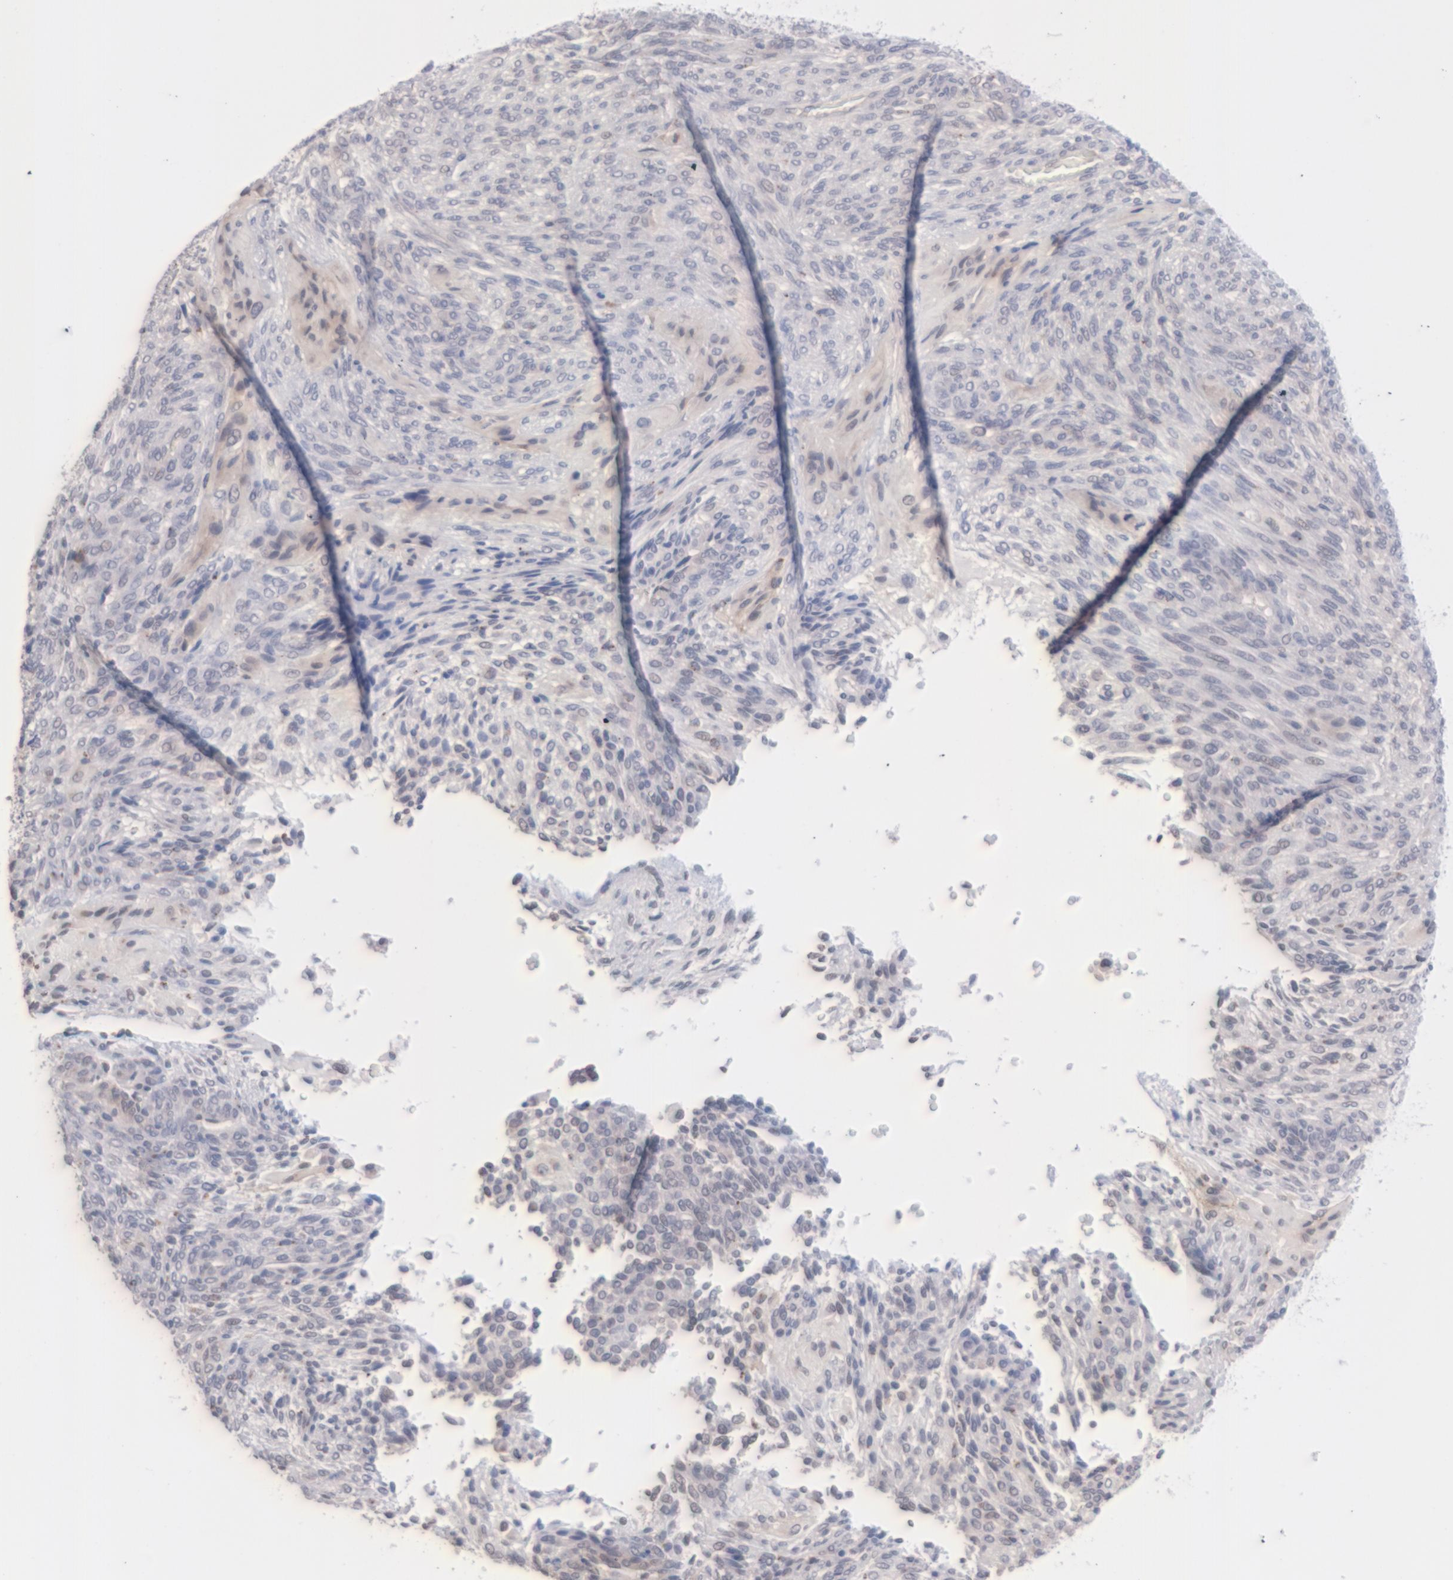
{"staining": {"intensity": "weak", "quantity": "<25%", "location": "cytoplasmic/membranous"}, "tissue": "glioma", "cell_type": "Tumor cells", "image_type": "cancer", "snomed": [{"axis": "morphology", "description": "Glioma, malignant, High grade"}, {"axis": "topography", "description": "Cerebral cortex"}], "caption": "Malignant glioma (high-grade) stained for a protein using immunohistochemistry (IHC) demonstrates no staining tumor cells.", "gene": "MGAM", "patient": {"sex": "female", "age": 55}}